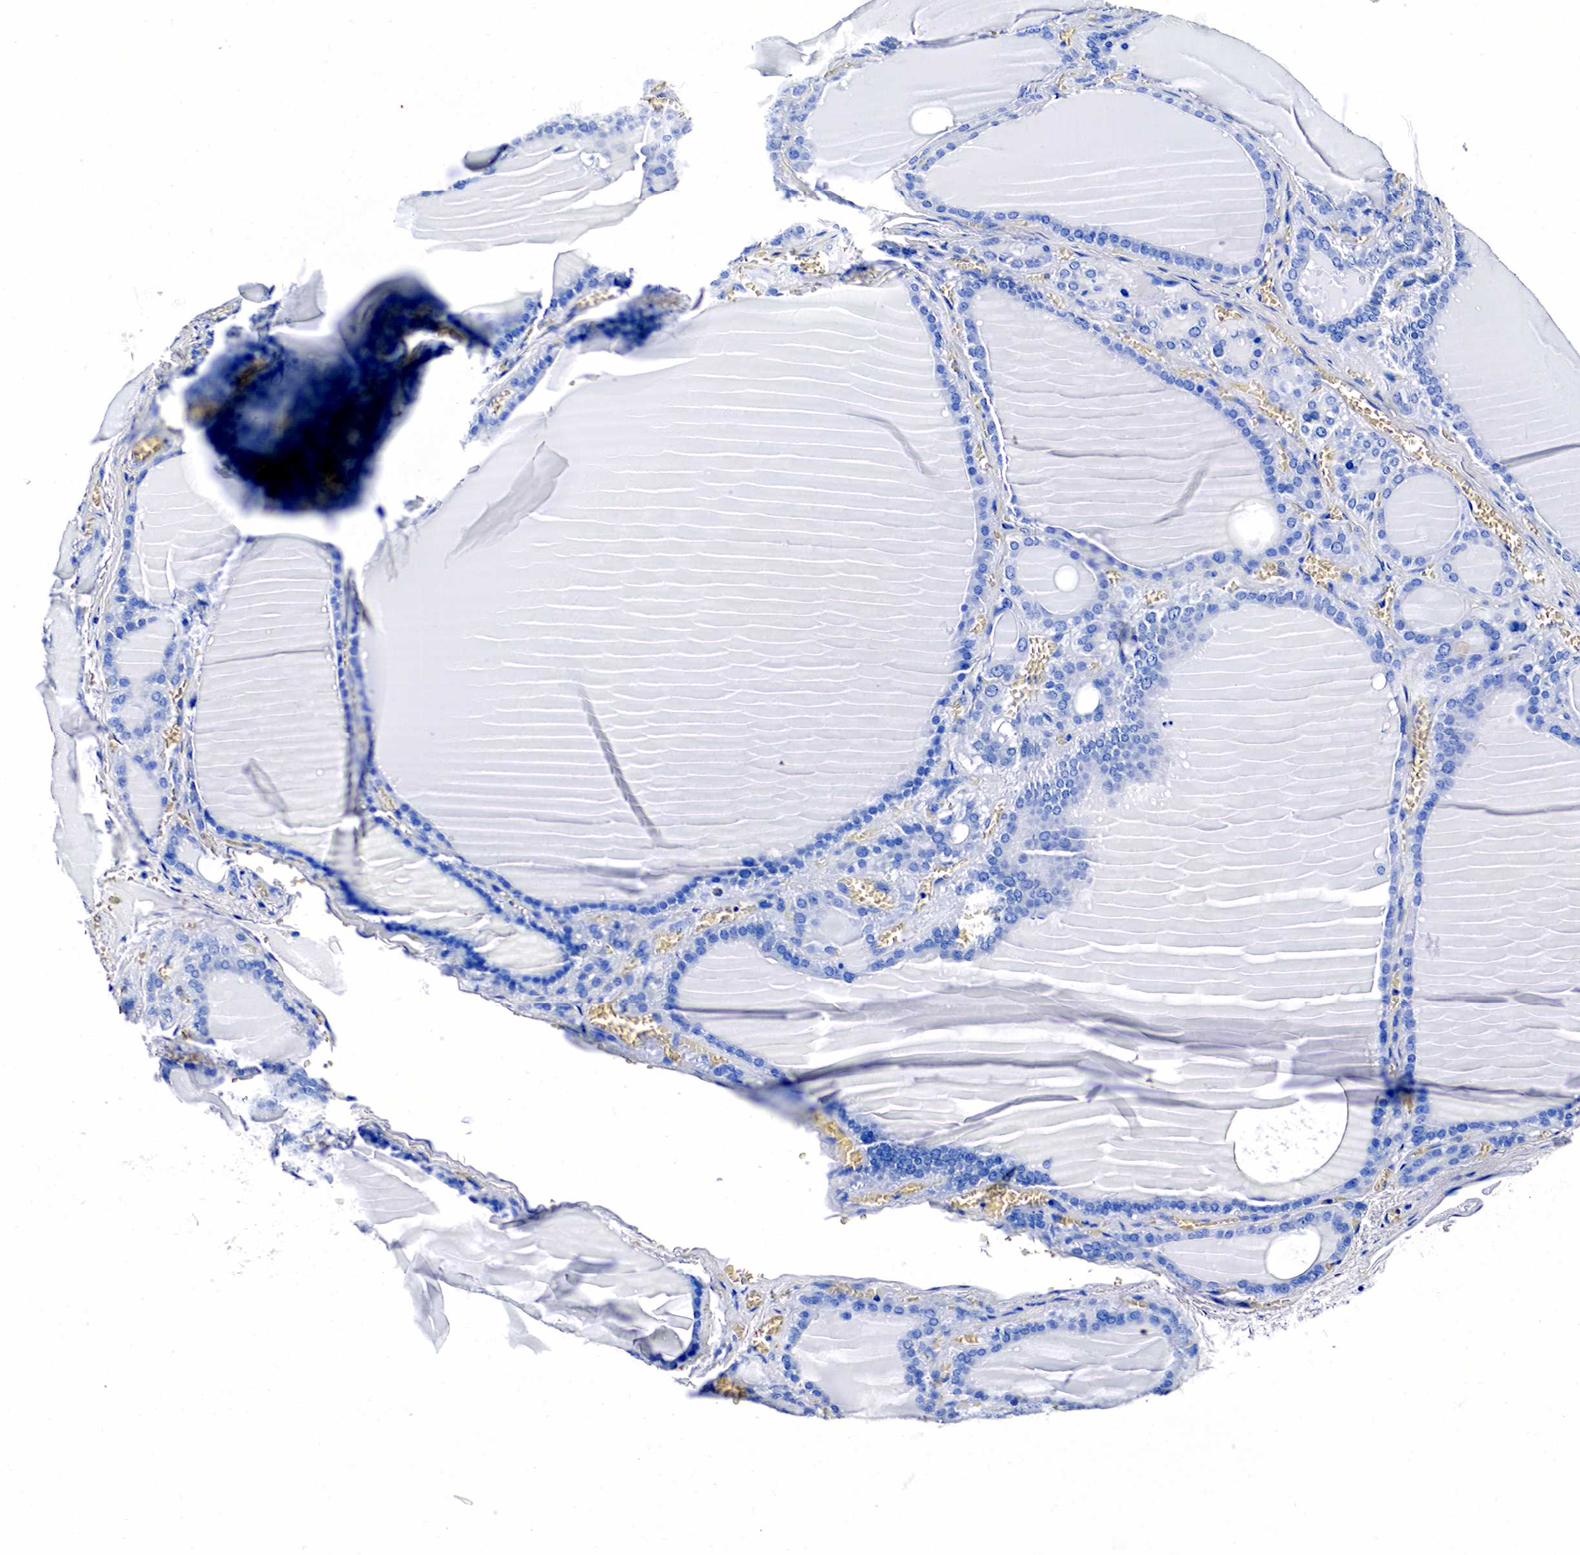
{"staining": {"intensity": "negative", "quantity": "none", "location": "none"}, "tissue": "thyroid gland", "cell_type": "Glandular cells", "image_type": "normal", "snomed": [{"axis": "morphology", "description": "Normal tissue, NOS"}, {"axis": "topography", "description": "Thyroid gland"}], "caption": "An IHC image of unremarkable thyroid gland is shown. There is no staining in glandular cells of thyroid gland. The staining is performed using DAB (3,3'-diaminobenzidine) brown chromogen with nuclei counter-stained in using hematoxylin.", "gene": "KLK3", "patient": {"sex": "female", "age": 55}}